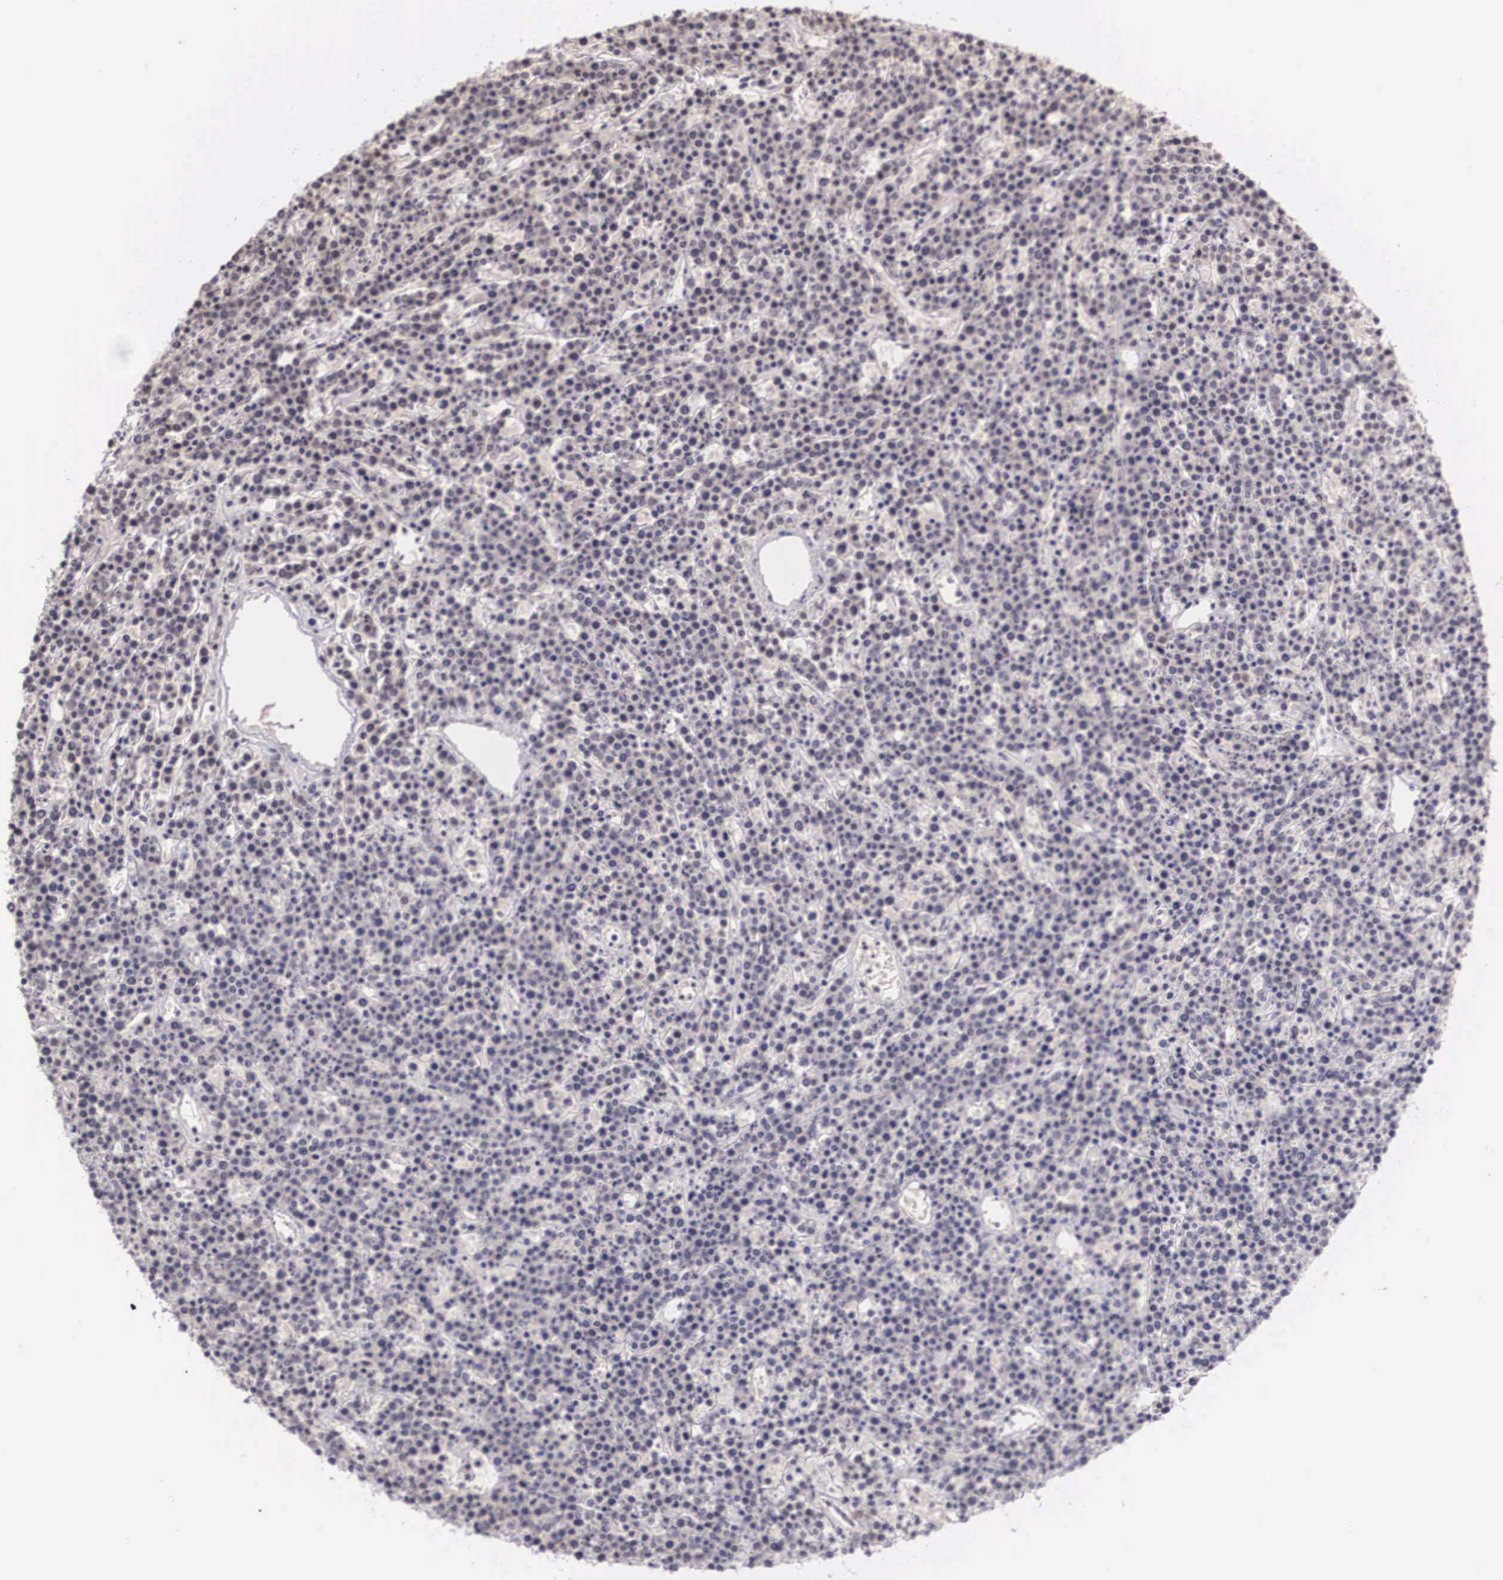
{"staining": {"intensity": "negative", "quantity": "none", "location": "none"}, "tissue": "lymphoma", "cell_type": "Tumor cells", "image_type": "cancer", "snomed": [{"axis": "morphology", "description": "Malignant lymphoma, non-Hodgkin's type, High grade"}, {"axis": "topography", "description": "Ovary"}], "caption": "DAB (3,3'-diaminobenzidine) immunohistochemical staining of human lymphoma exhibits no significant positivity in tumor cells.", "gene": "HMGN5", "patient": {"sex": "female", "age": 56}}